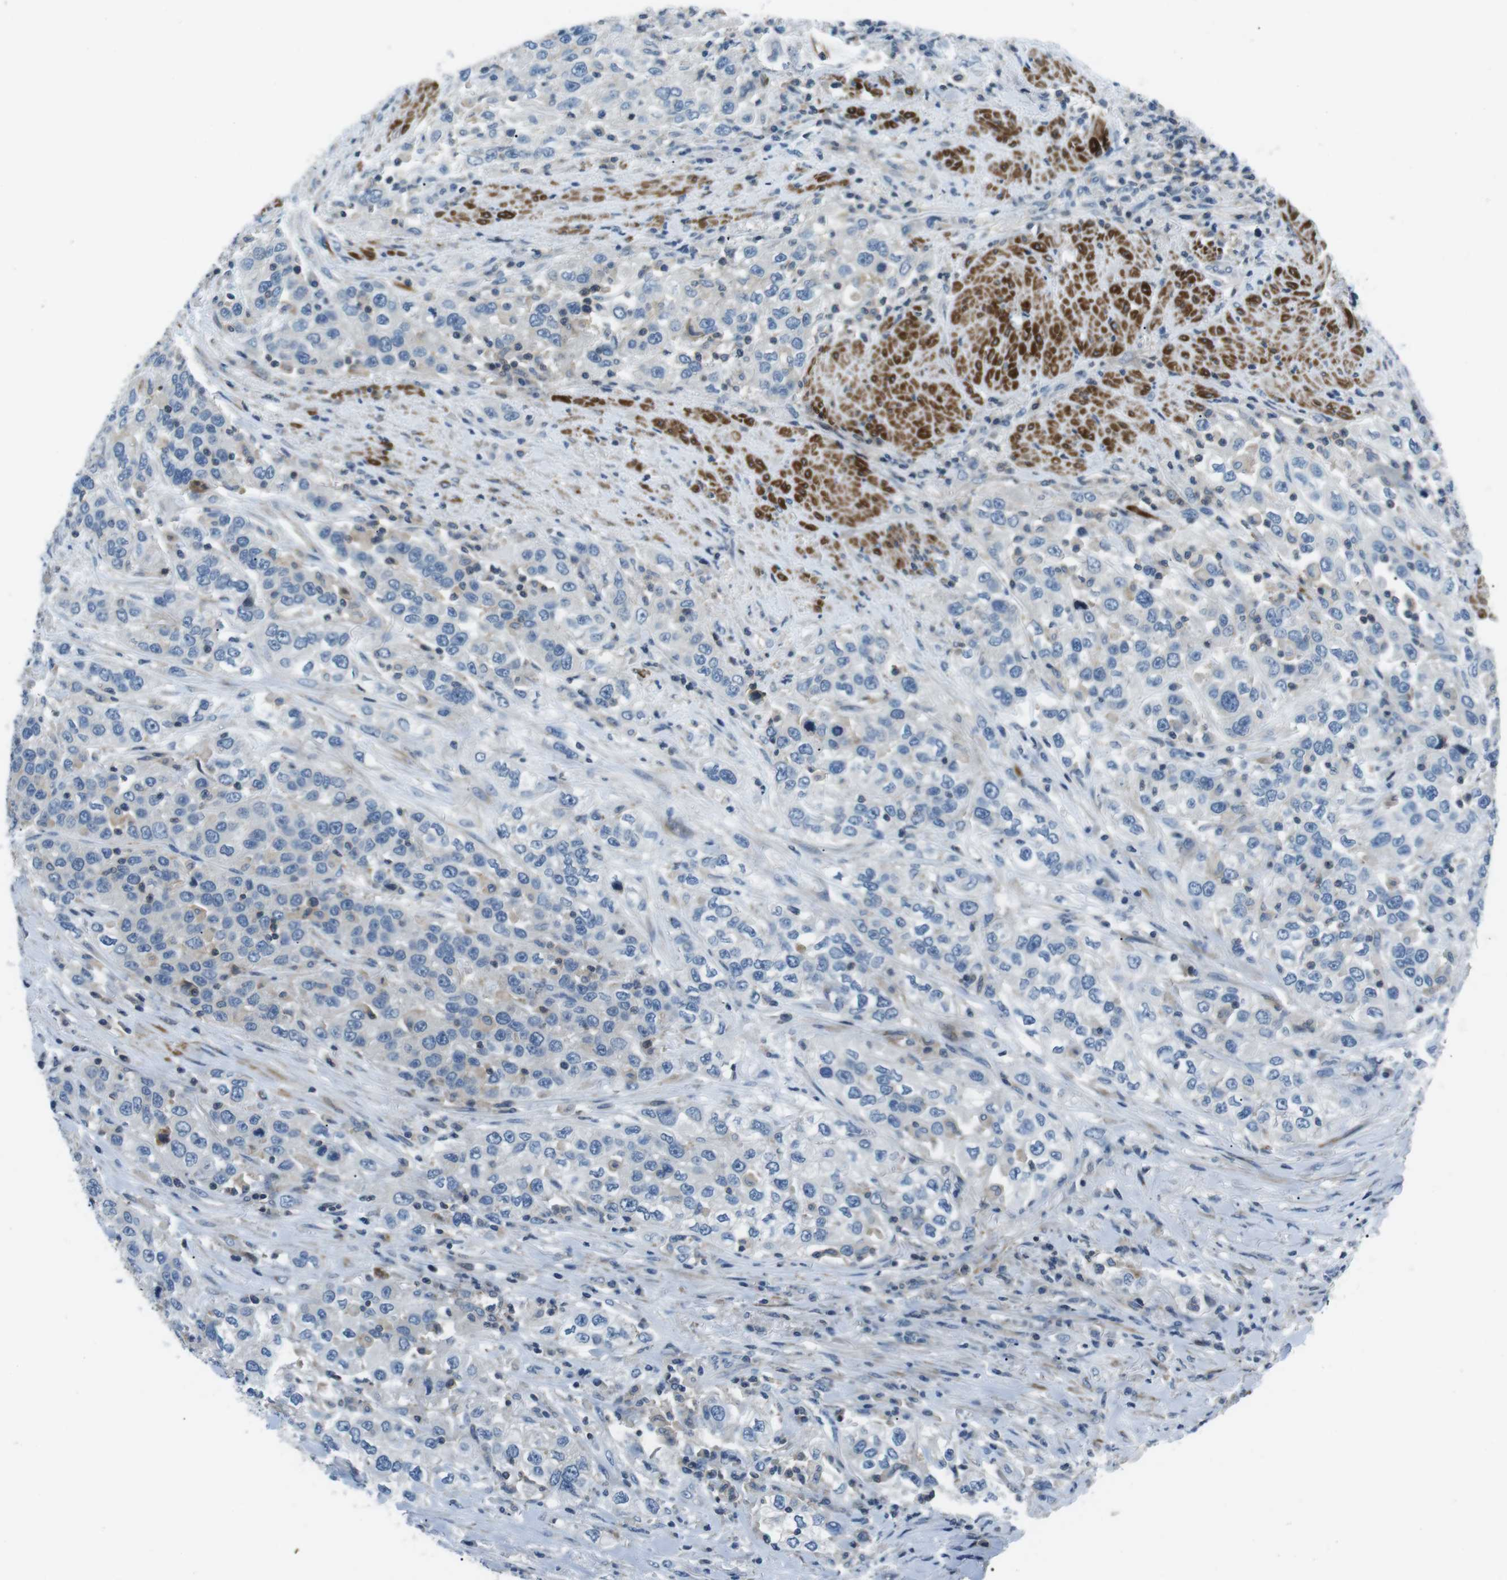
{"staining": {"intensity": "negative", "quantity": "none", "location": "none"}, "tissue": "urothelial cancer", "cell_type": "Tumor cells", "image_type": "cancer", "snomed": [{"axis": "morphology", "description": "Urothelial carcinoma, High grade"}, {"axis": "topography", "description": "Urinary bladder"}], "caption": "An immunohistochemistry (IHC) micrograph of urothelial cancer is shown. There is no staining in tumor cells of urothelial cancer.", "gene": "ARVCF", "patient": {"sex": "female", "age": 80}}